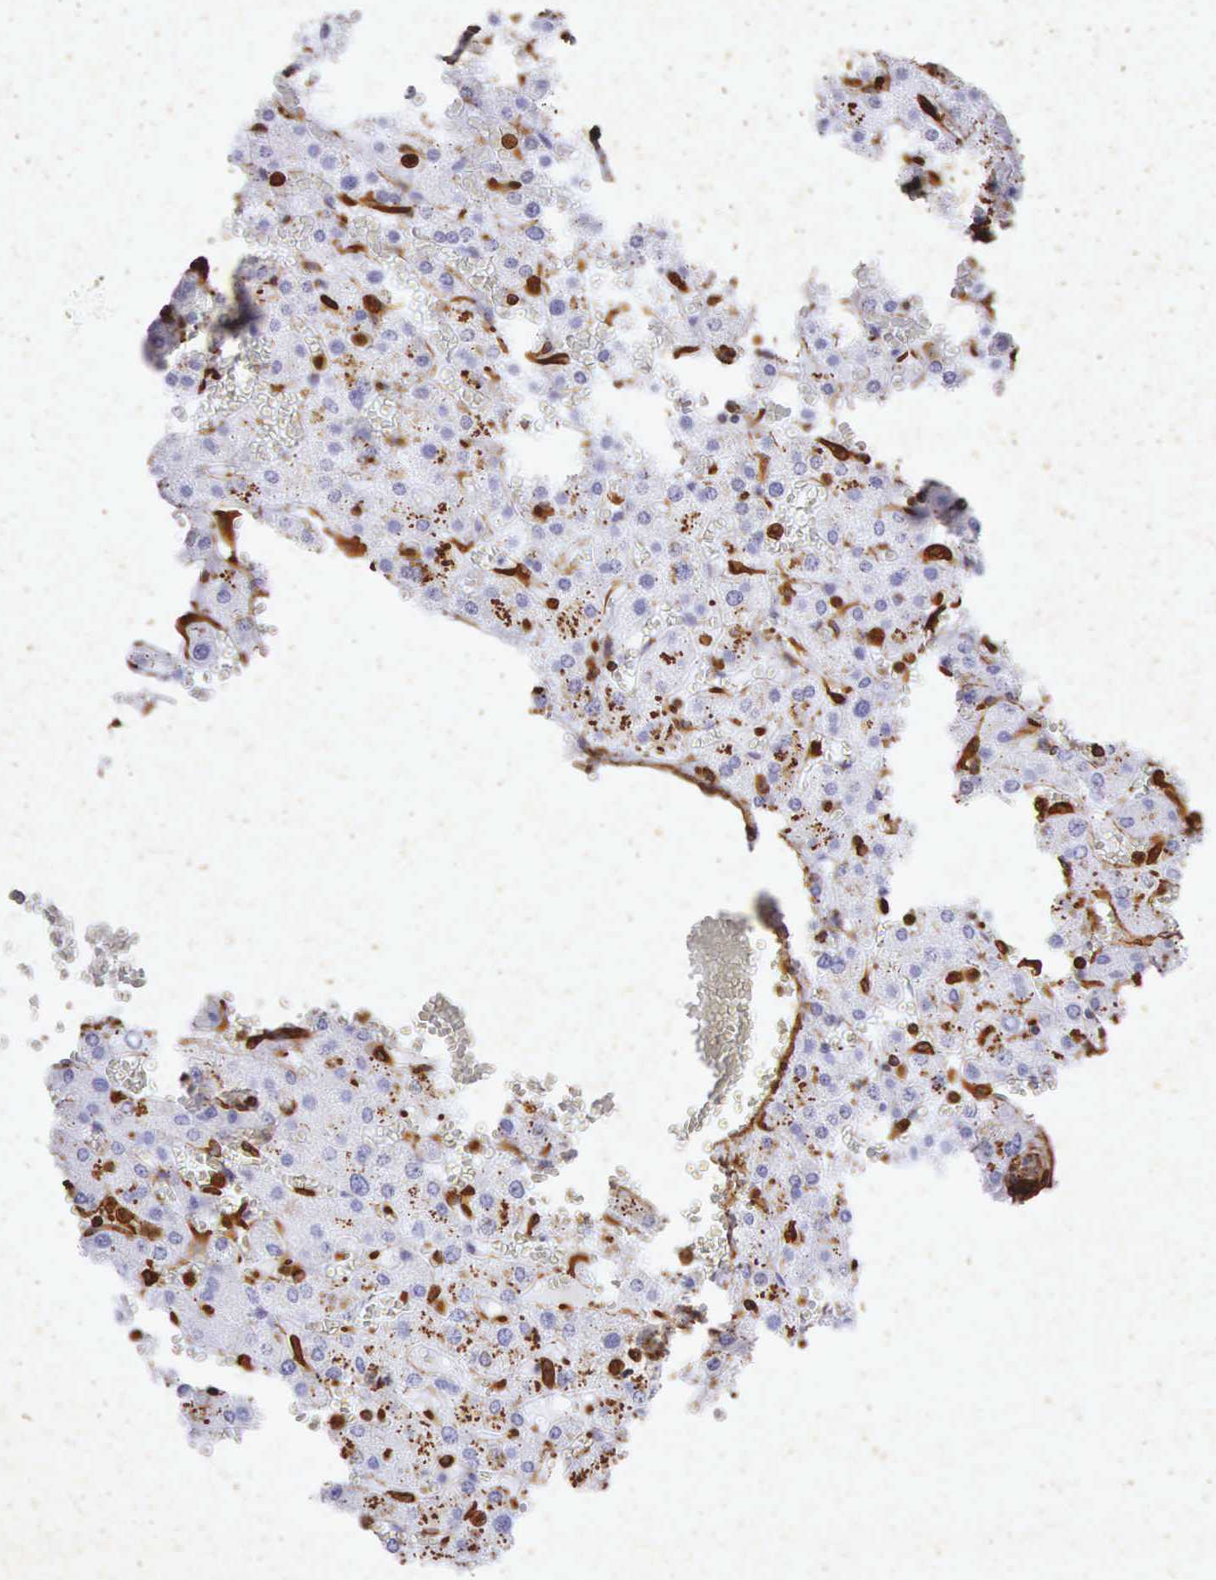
{"staining": {"intensity": "weak", "quantity": ">75%", "location": "nuclear"}, "tissue": "liver", "cell_type": "Cholangiocytes", "image_type": "normal", "snomed": [{"axis": "morphology", "description": "Normal tissue, NOS"}, {"axis": "topography", "description": "Liver"}], "caption": "High-magnification brightfield microscopy of normal liver stained with DAB (brown) and counterstained with hematoxylin (blue). cholangiocytes exhibit weak nuclear expression is appreciated in about>75% of cells. Nuclei are stained in blue.", "gene": "VIM", "patient": {"sex": "female", "age": 30}}